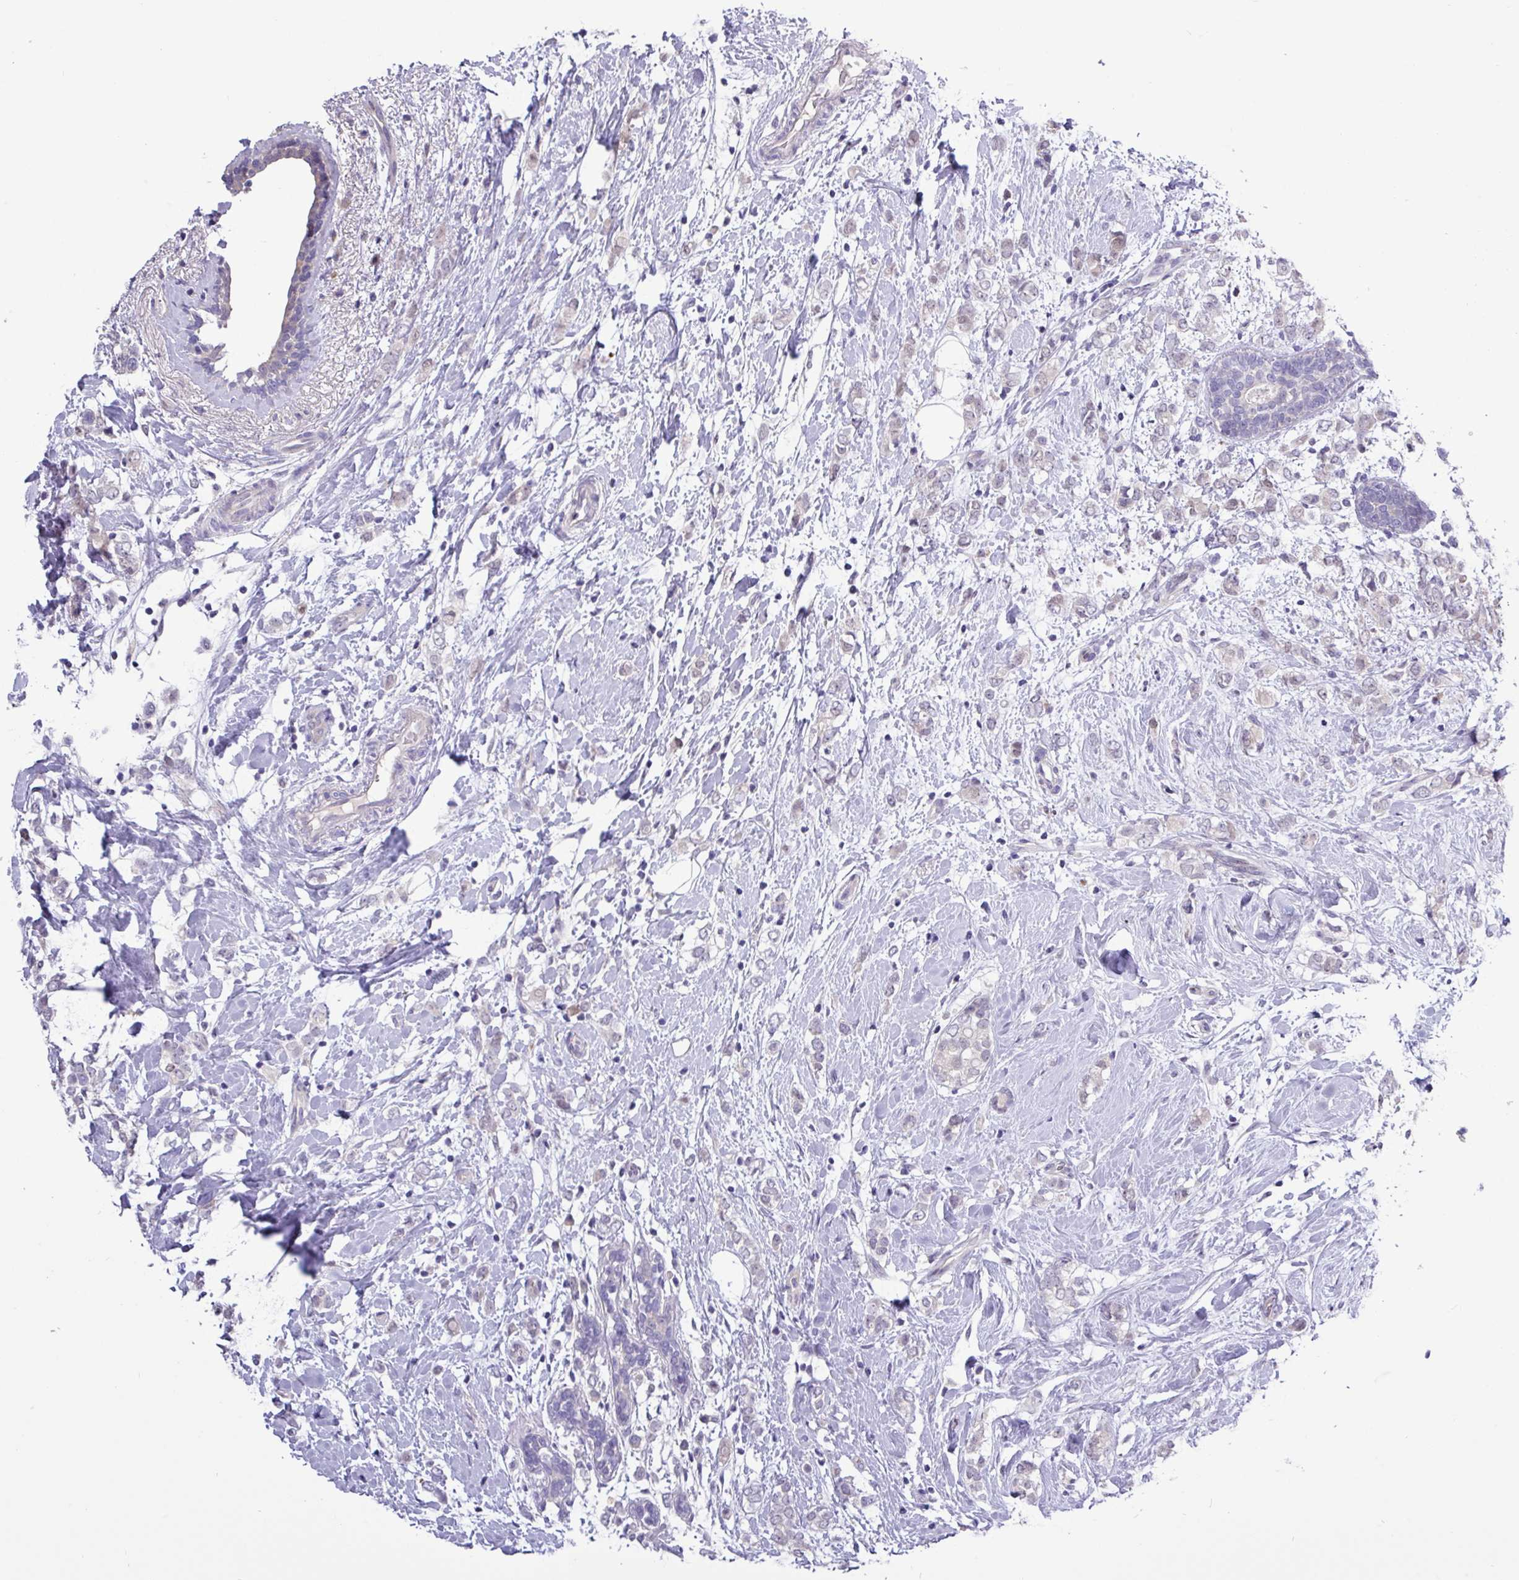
{"staining": {"intensity": "negative", "quantity": "none", "location": "none"}, "tissue": "breast cancer", "cell_type": "Tumor cells", "image_type": "cancer", "snomed": [{"axis": "morphology", "description": "Normal tissue, NOS"}, {"axis": "morphology", "description": "Lobular carcinoma"}, {"axis": "topography", "description": "Breast"}], "caption": "Immunohistochemistry (IHC) of human lobular carcinoma (breast) shows no positivity in tumor cells.", "gene": "RIPPLY1", "patient": {"sex": "female", "age": 47}}